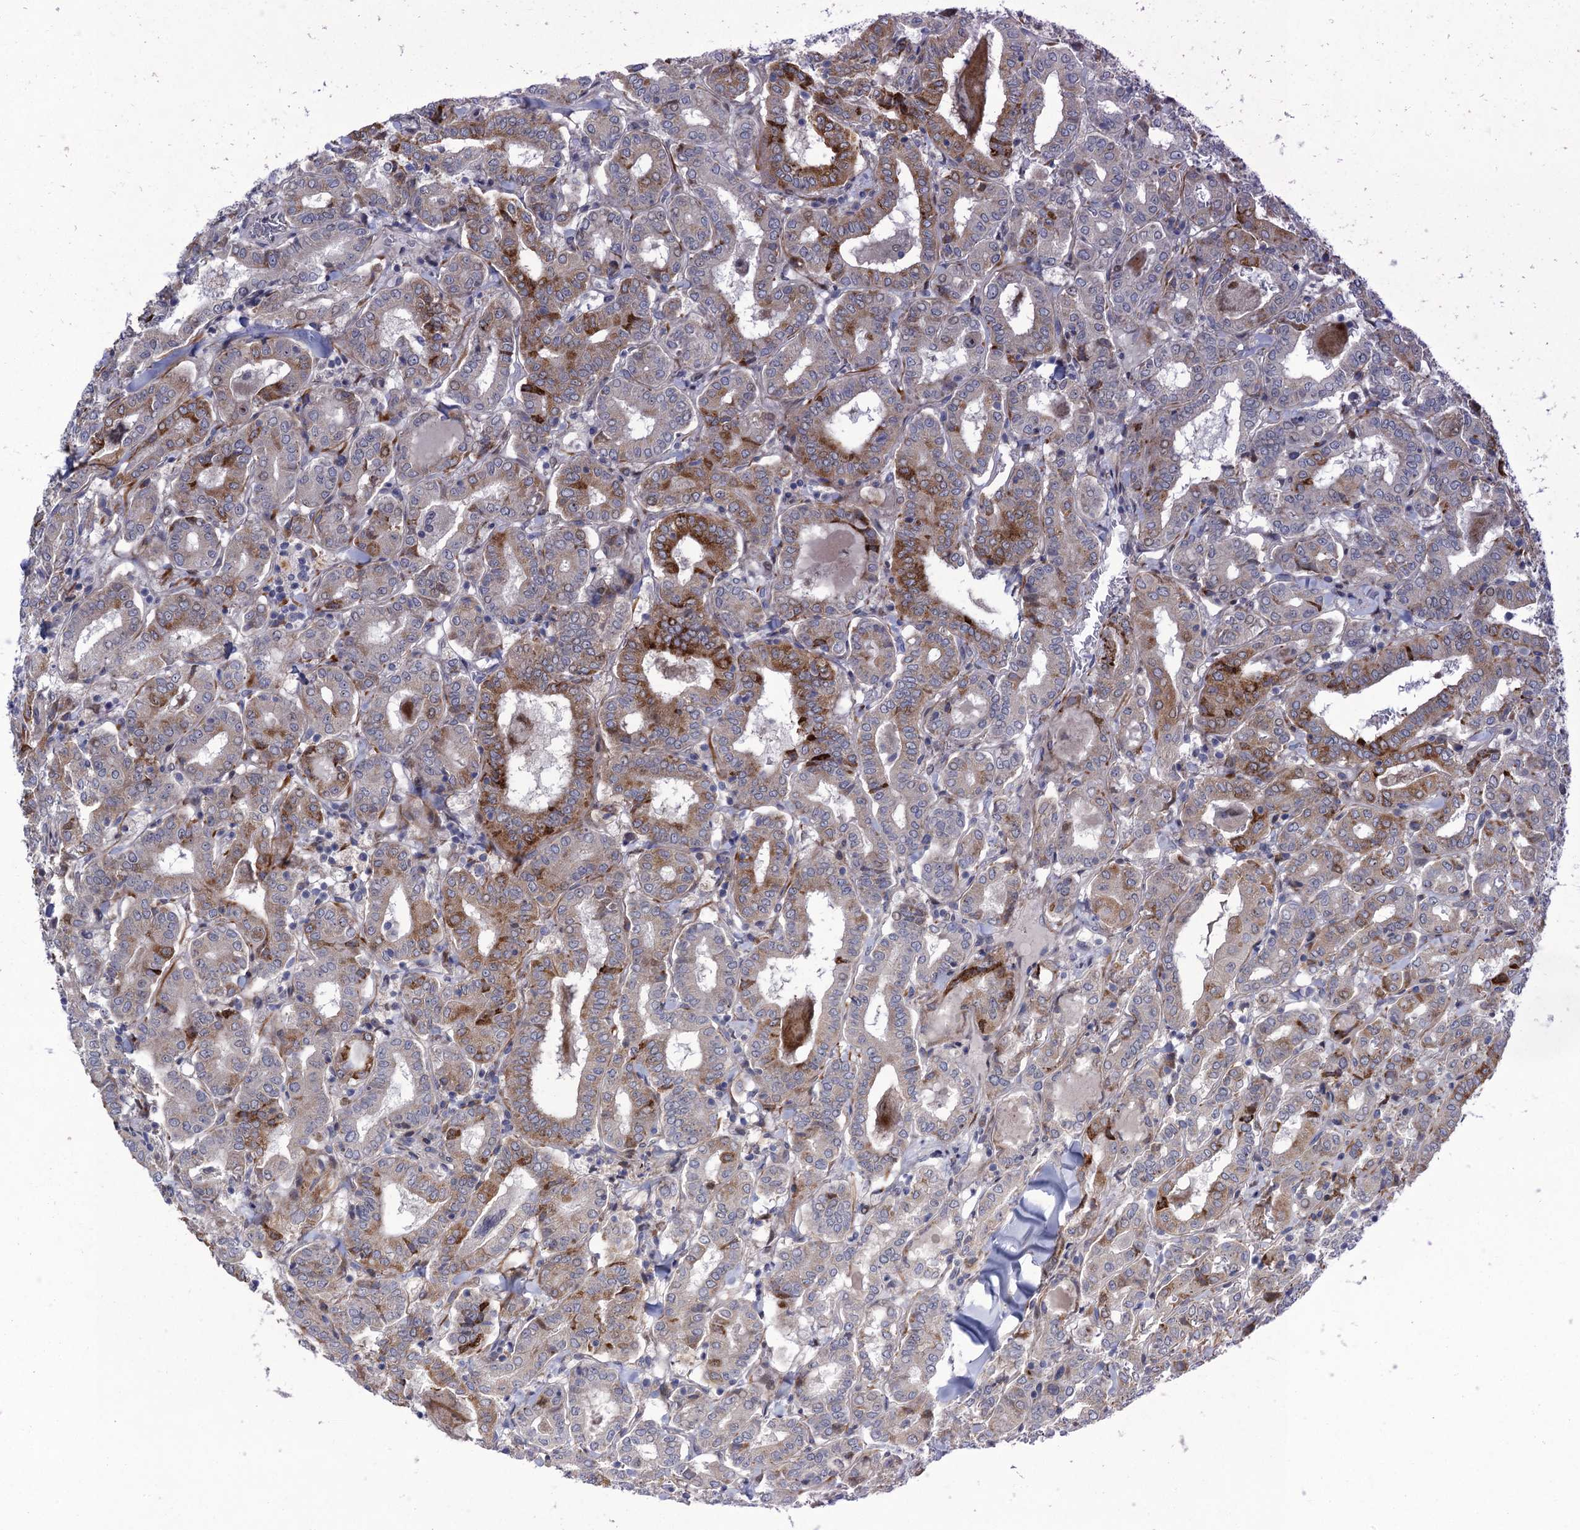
{"staining": {"intensity": "strong", "quantity": "<25%", "location": "nuclear"}, "tissue": "thyroid cancer", "cell_type": "Tumor cells", "image_type": "cancer", "snomed": [{"axis": "morphology", "description": "Papillary adenocarcinoma, NOS"}, {"axis": "topography", "description": "Thyroid gland"}], "caption": "Thyroid papillary adenocarcinoma stained with IHC reveals strong nuclear staining in approximately <25% of tumor cells. (Brightfield microscopy of DAB IHC at high magnification).", "gene": "QPCTL", "patient": {"sex": "female", "age": 72}}